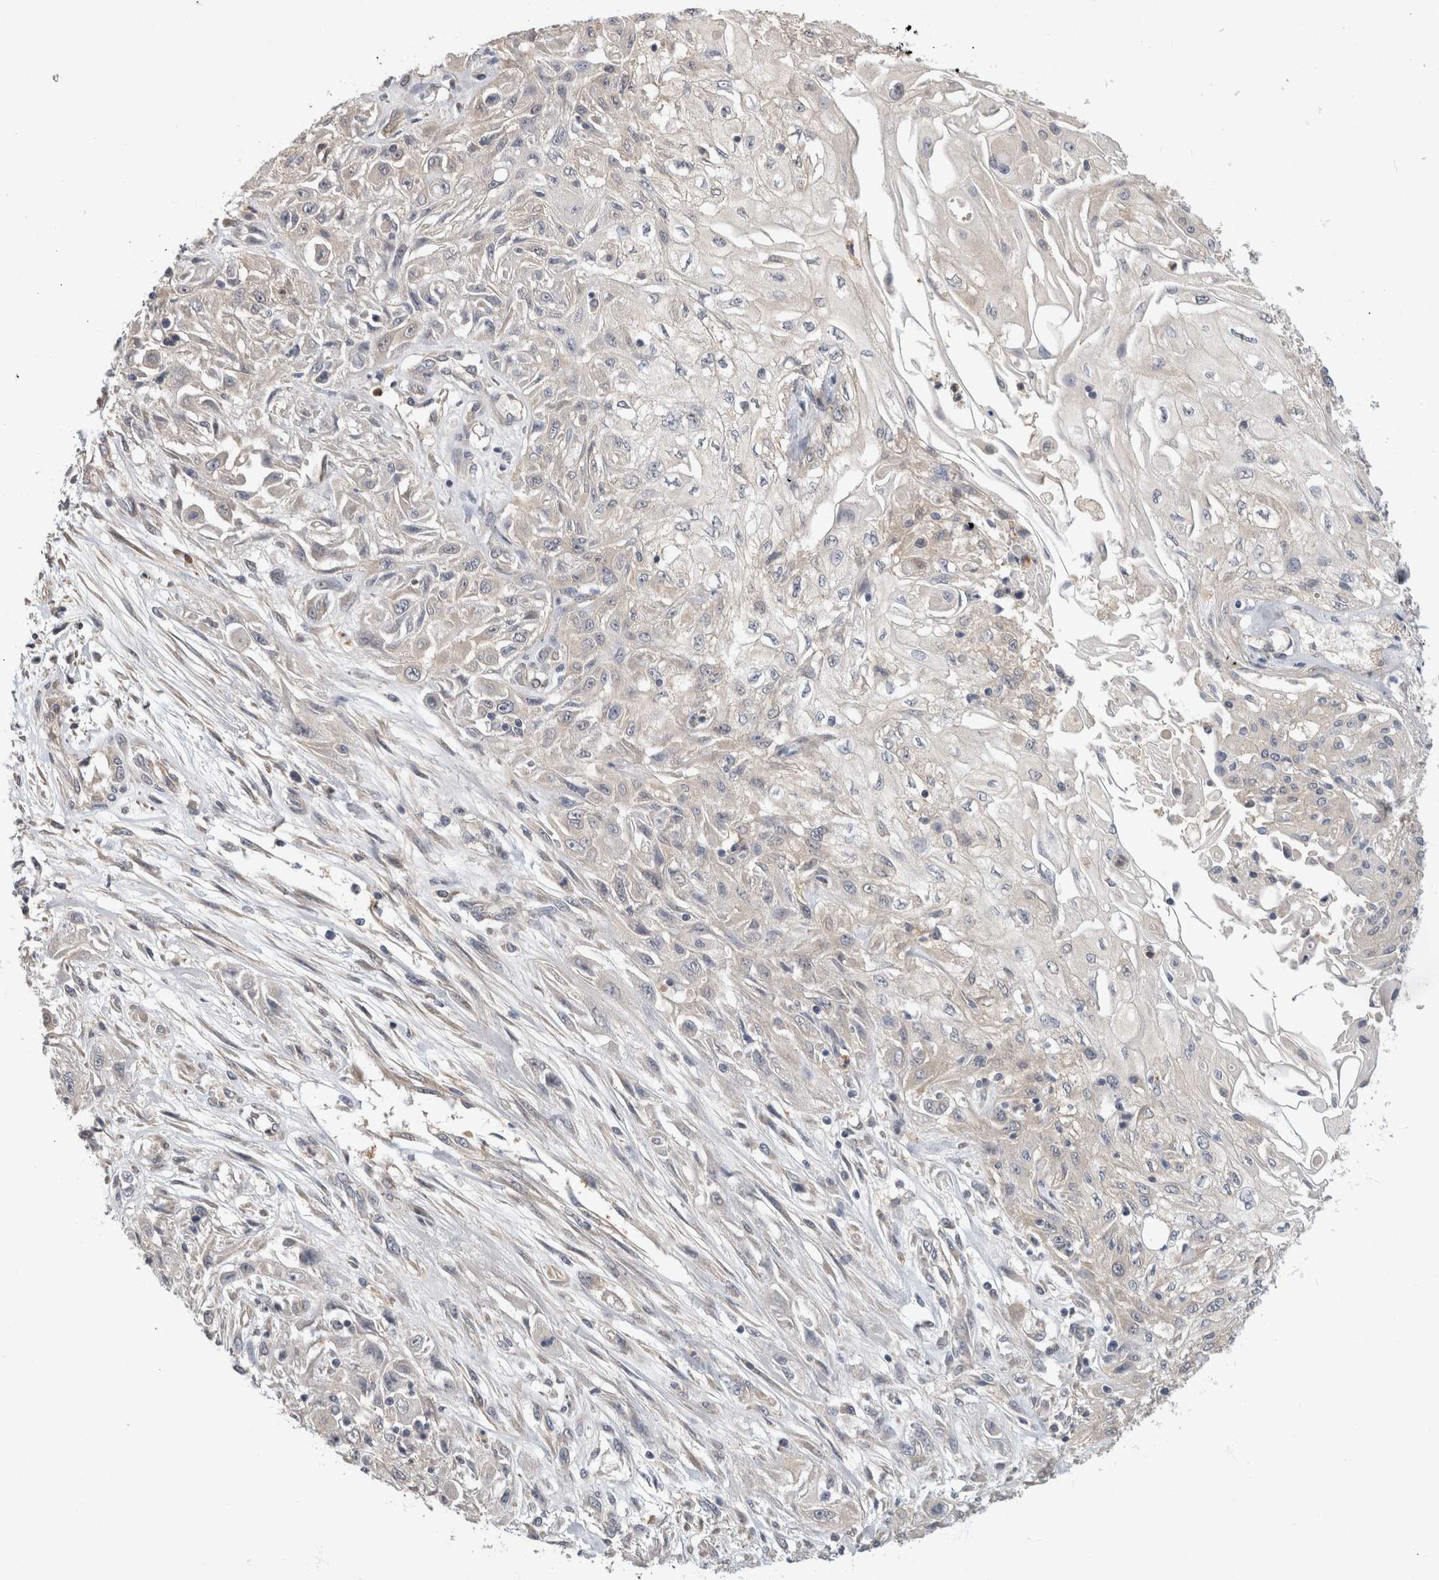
{"staining": {"intensity": "negative", "quantity": "none", "location": "none"}, "tissue": "skin cancer", "cell_type": "Tumor cells", "image_type": "cancer", "snomed": [{"axis": "morphology", "description": "Squamous cell carcinoma, NOS"}, {"axis": "morphology", "description": "Squamous cell carcinoma, metastatic, NOS"}, {"axis": "topography", "description": "Skin"}, {"axis": "topography", "description": "Lymph node"}], "caption": "Human metastatic squamous cell carcinoma (skin) stained for a protein using immunohistochemistry exhibits no staining in tumor cells.", "gene": "PGM1", "patient": {"sex": "male", "age": 75}}